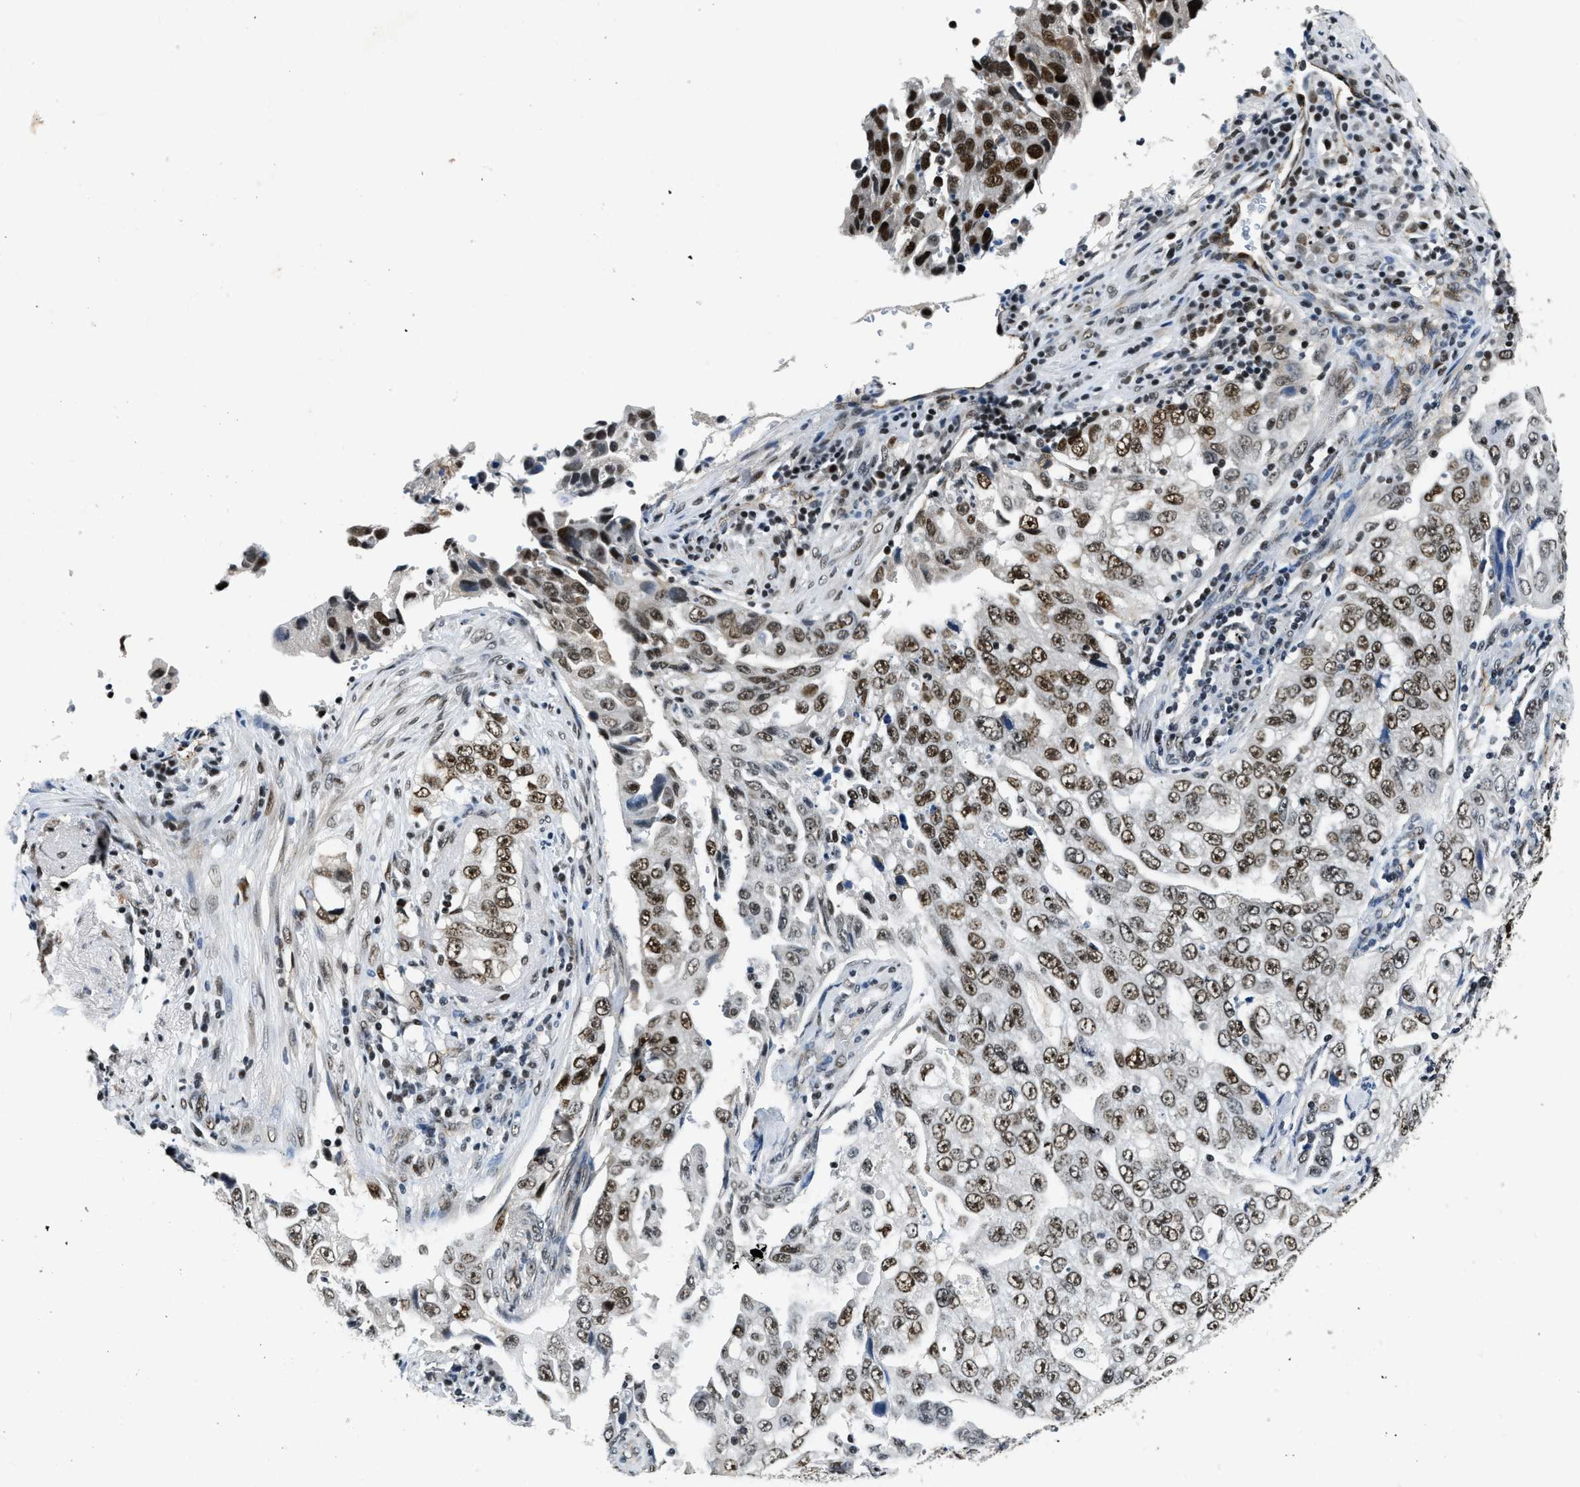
{"staining": {"intensity": "moderate", "quantity": ">75%", "location": "nuclear"}, "tissue": "lung cancer", "cell_type": "Tumor cells", "image_type": "cancer", "snomed": [{"axis": "morphology", "description": "Adenocarcinoma, NOS"}, {"axis": "topography", "description": "Lung"}], "caption": "A high-resolution photomicrograph shows immunohistochemistry staining of lung cancer (adenocarcinoma), which demonstrates moderate nuclear expression in about >75% of tumor cells.", "gene": "CCNE1", "patient": {"sex": "female", "age": 51}}